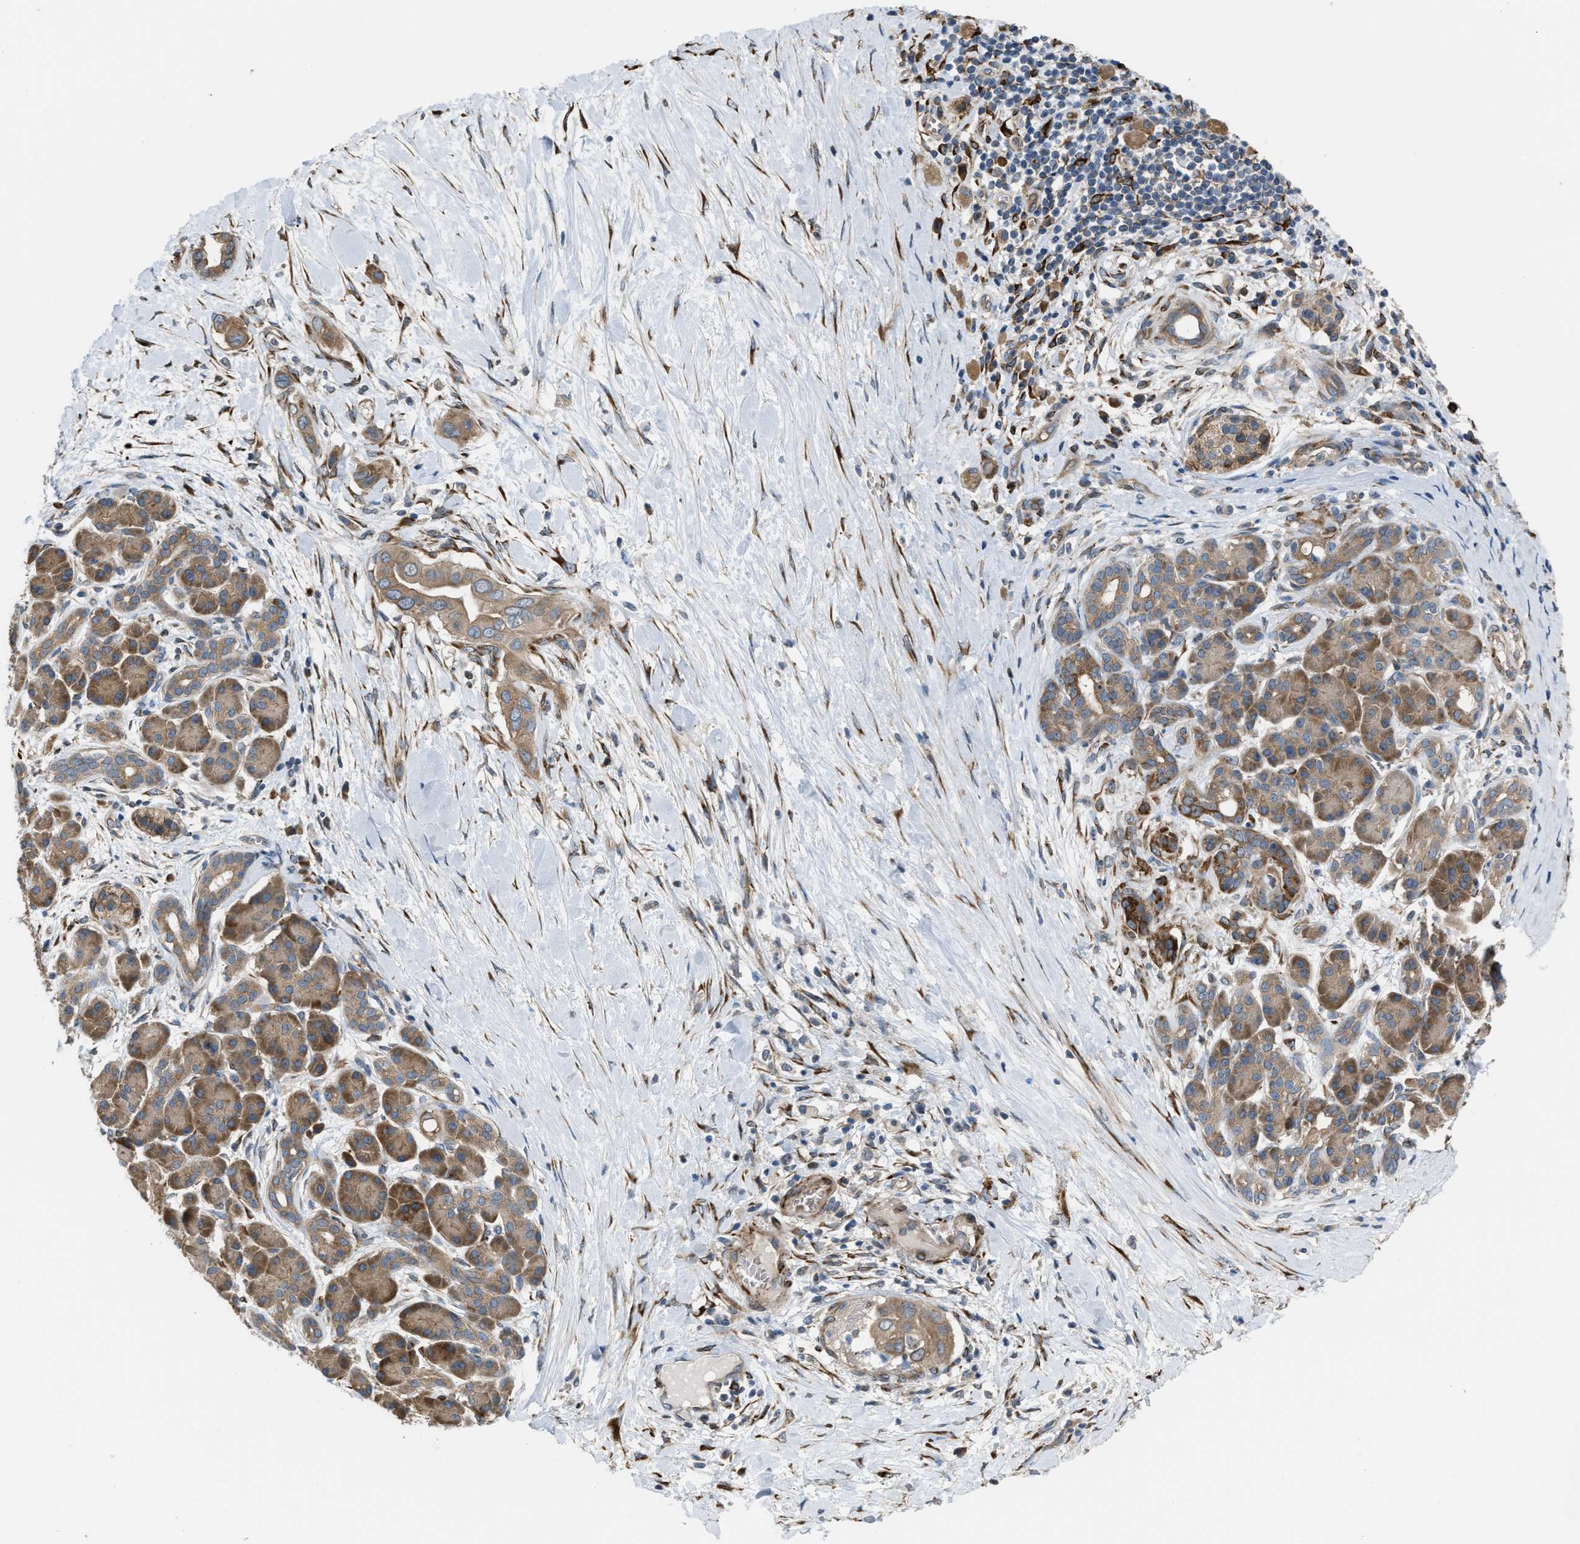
{"staining": {"intensity": "moderate", "quantity": ">75%", "location": "cytoplasmic/membranous"}, "tissue": "pancreatic cancer", "cell_type": "Tumor cells", "image_type": "cancer", "snomed": [{"axis": "morphology", "description": "Adenocarcinoma, NOS"}, {"axis": "topography", "description": "Pancreas"}], "caption": "Human pancreatic adenocarcinoma stained with a protein marker reveals moderate staining in tumor cells.", "gene": "SELENOM", "patient": {"sex": "male", "age": 55}}